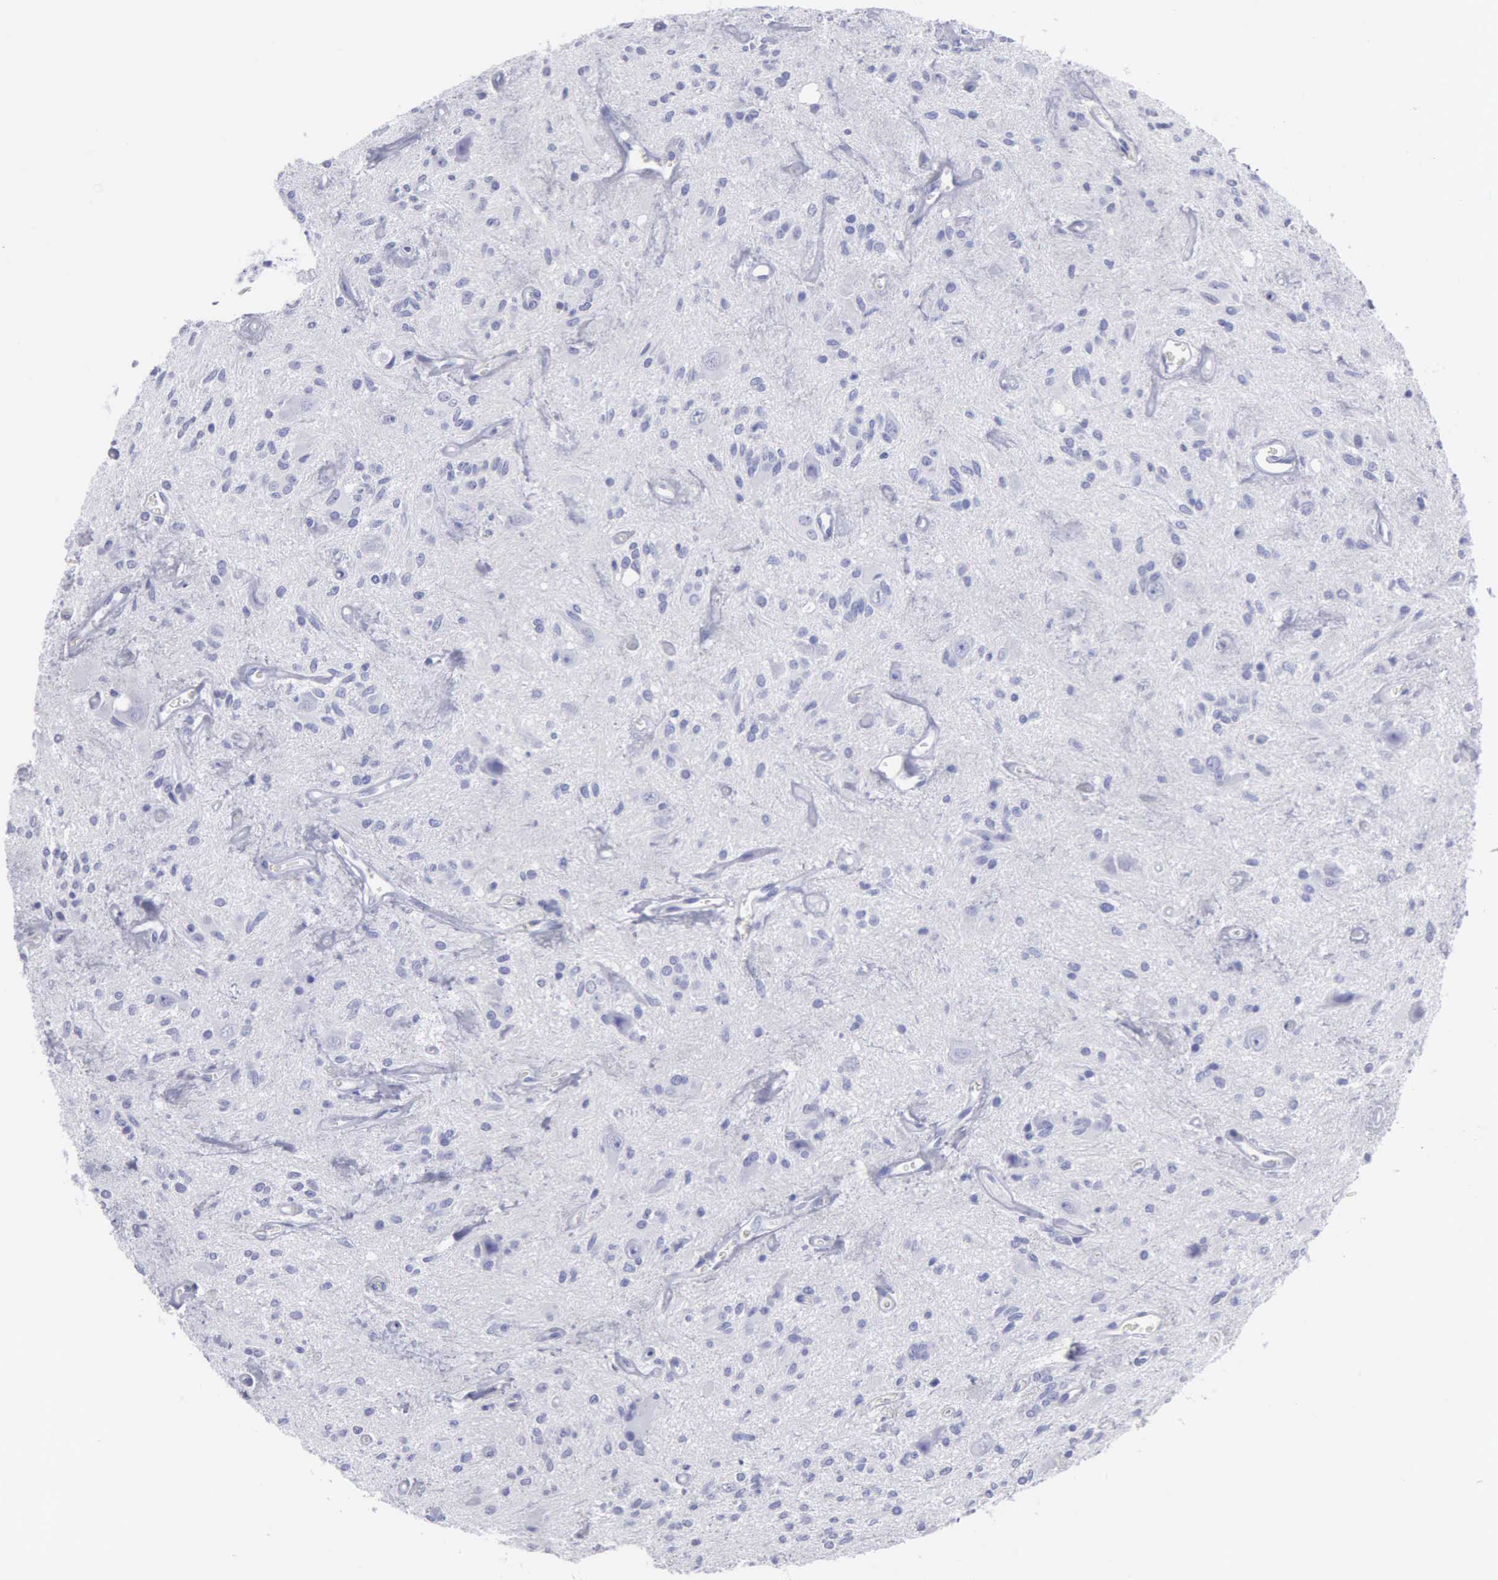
{"staining": {"intensity": "negative", "quantity": "none", "location": "none"}, "tissue": "glioma", "cell_type": "Tumor cells", "image_type": "cancer", "snomed": [{"axis": "morphology", "description": "Glioma, malignant, Low grade"}, {"axis": "topography", "description": "Brain"}], "caption": "Tumor cells show no significant positivity in malignant glioma (low-grade). (DAB immunohistochemistry (IHC), high magnification).", "gene": "CYP19A1", "patient": {"sex": "female", "age": 15}}